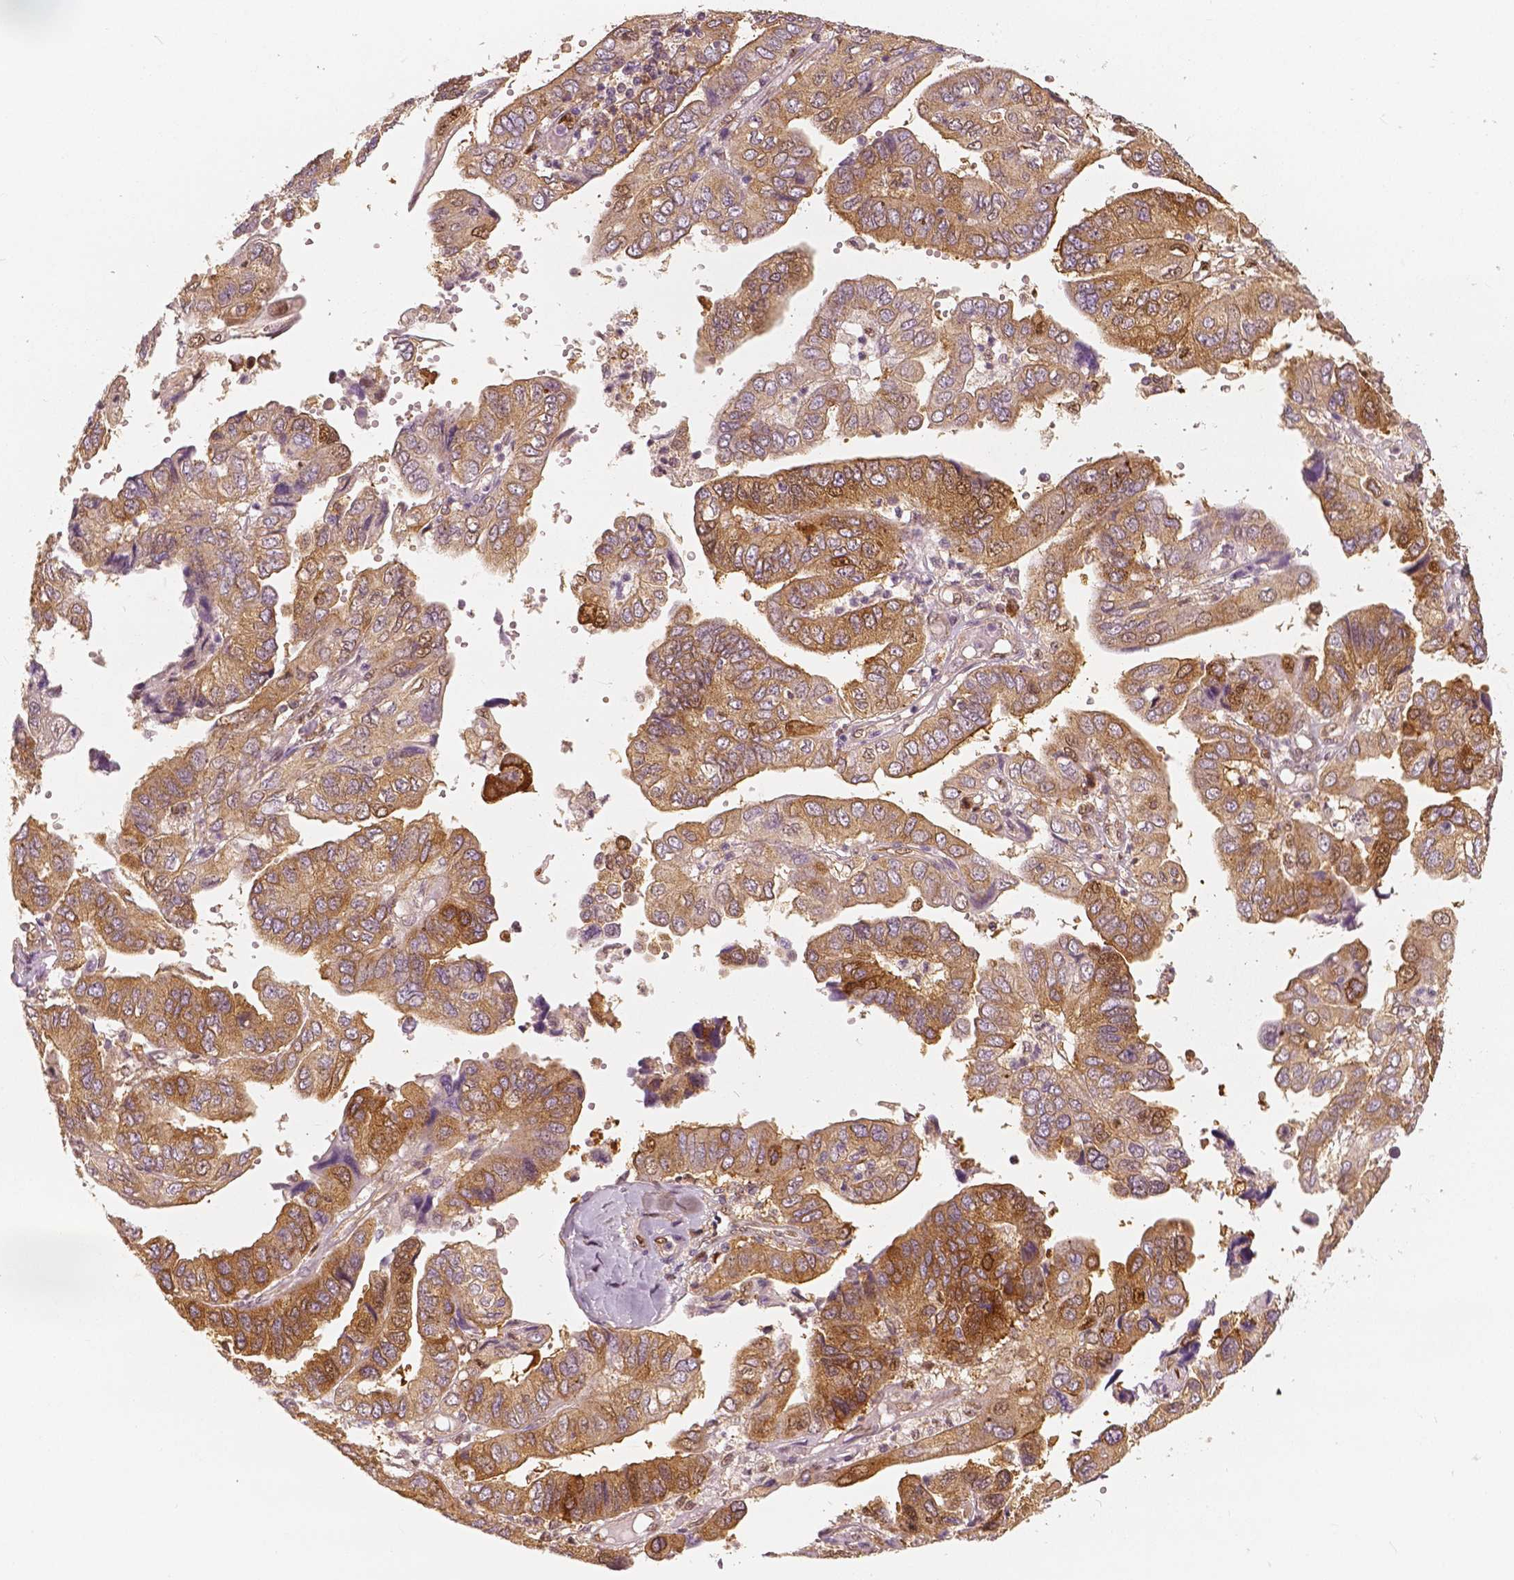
{"staining": {"intensity": "moderate", "quantity": ">75%", "location": "cytoplasmic/membranous,nuclear"}, "tissue": "ovarian cancer", "cell_type": "Tumor cells", "image_type": "cancer", "snomed": [{"axis": "morphology", "description": "Cystadenocarcinoma, serous, NOS"}, {"axis": "topography", "description": "Ovary"}], "caption": "Brown immunohistochemical staining in ovarian serous cystadenocarcinoma displays moderate cytoplasmic/membranous and nuclear staining in about >75% of tumor cells.", "gene": "SQSTM1", "patient": {"sex": "female", "age": 79}}